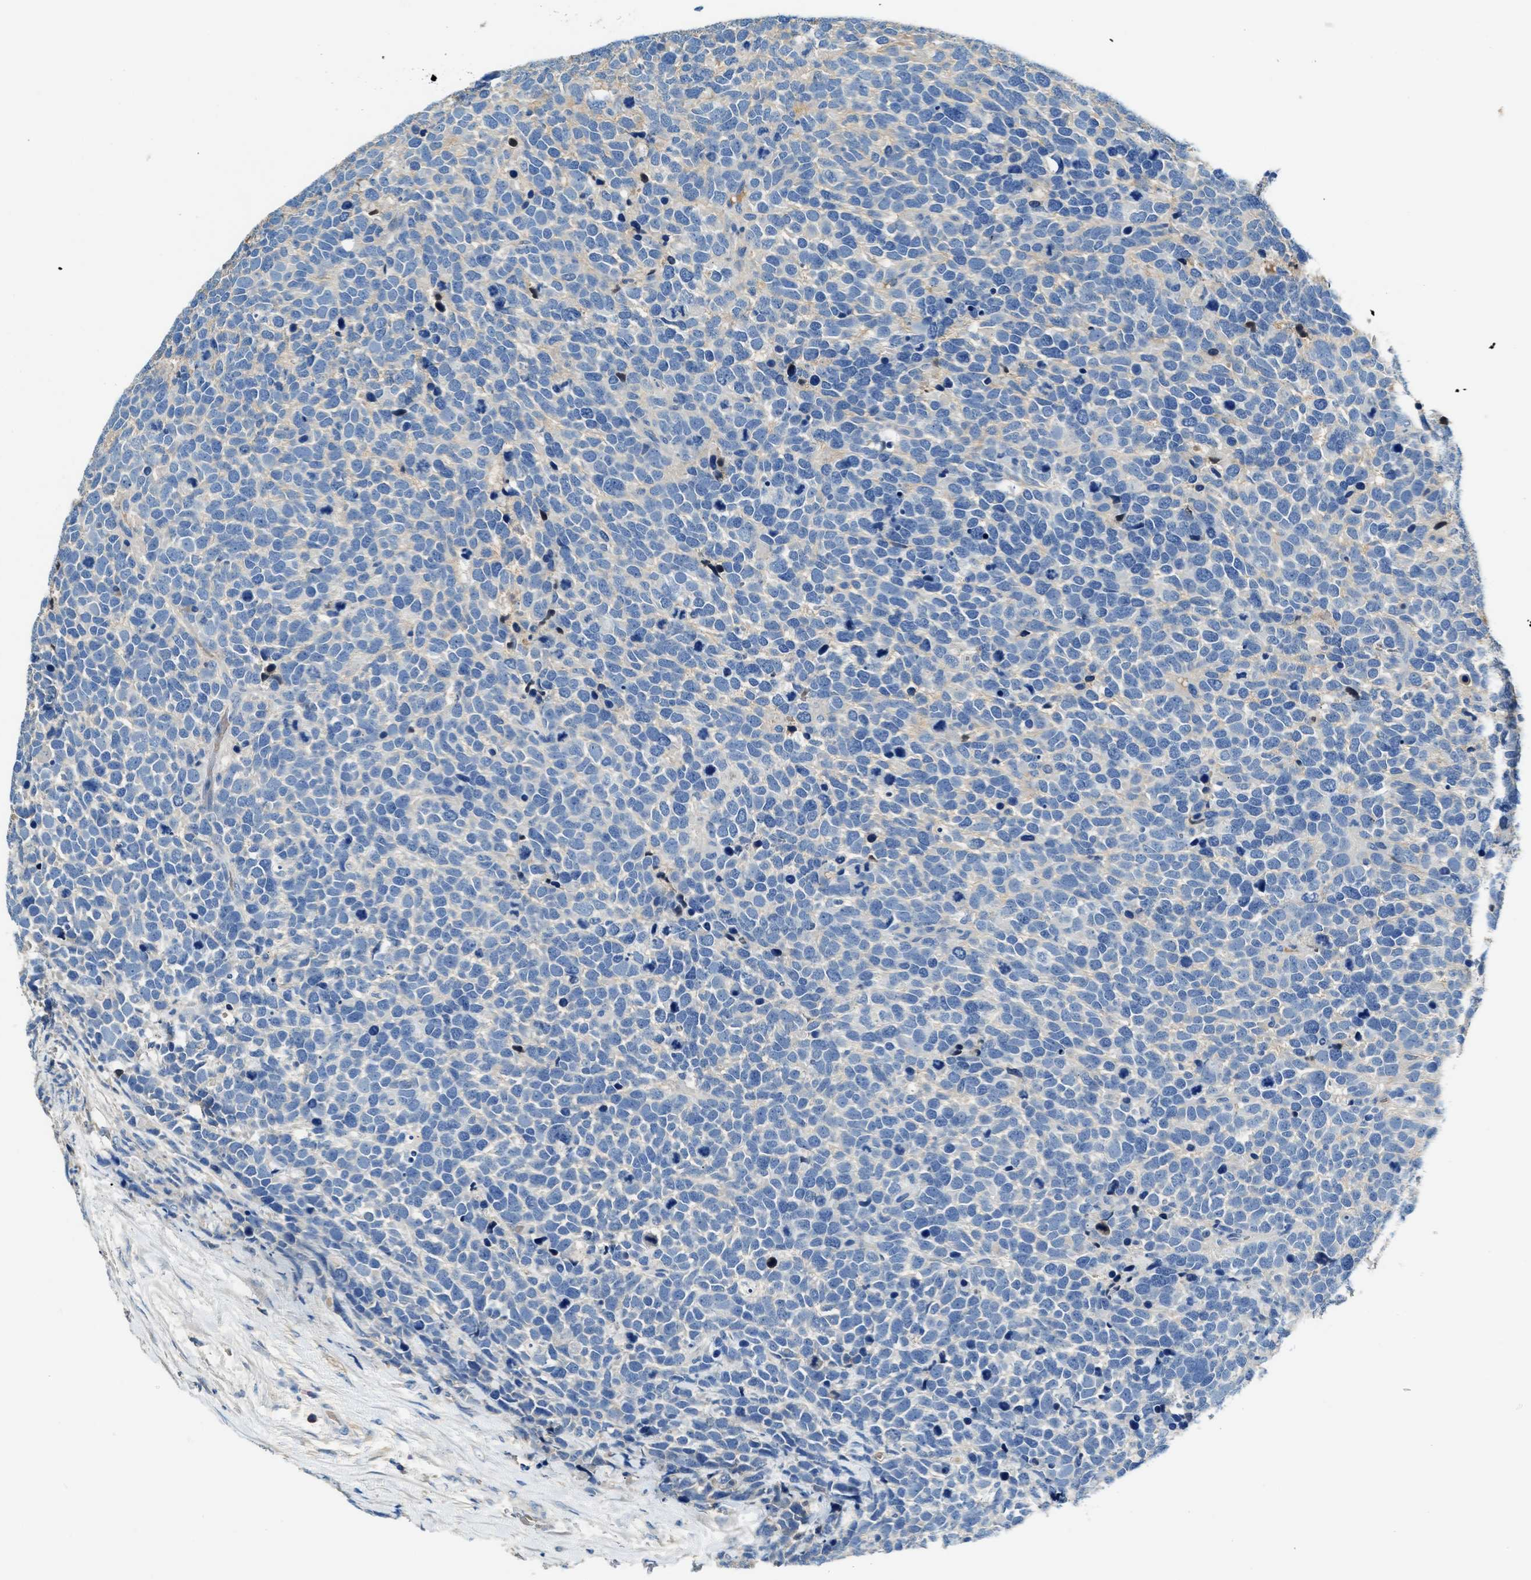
{"staining": {"intensity": "negative", "quantity": "none", "location": "none"}, "tissue": "urothelial cancer", "cell_type": "Tumor cells", "image_type": "cancer", "snomed": [{"axis": "morphology", "description": "Urothelial carcinoma, High grade"}, {"axis": "topography", "description": "Urinary bladder"}], "caption": "An IHC image of high-grade urothelial carcinoma is shown. There is no staining in tumor cells of high-grade urothelial carcinoma. (IHC, brightfield microscopy, high magnification).", "gene": "RWDD2B", "patient": {"sex": "female", "age": 82}}